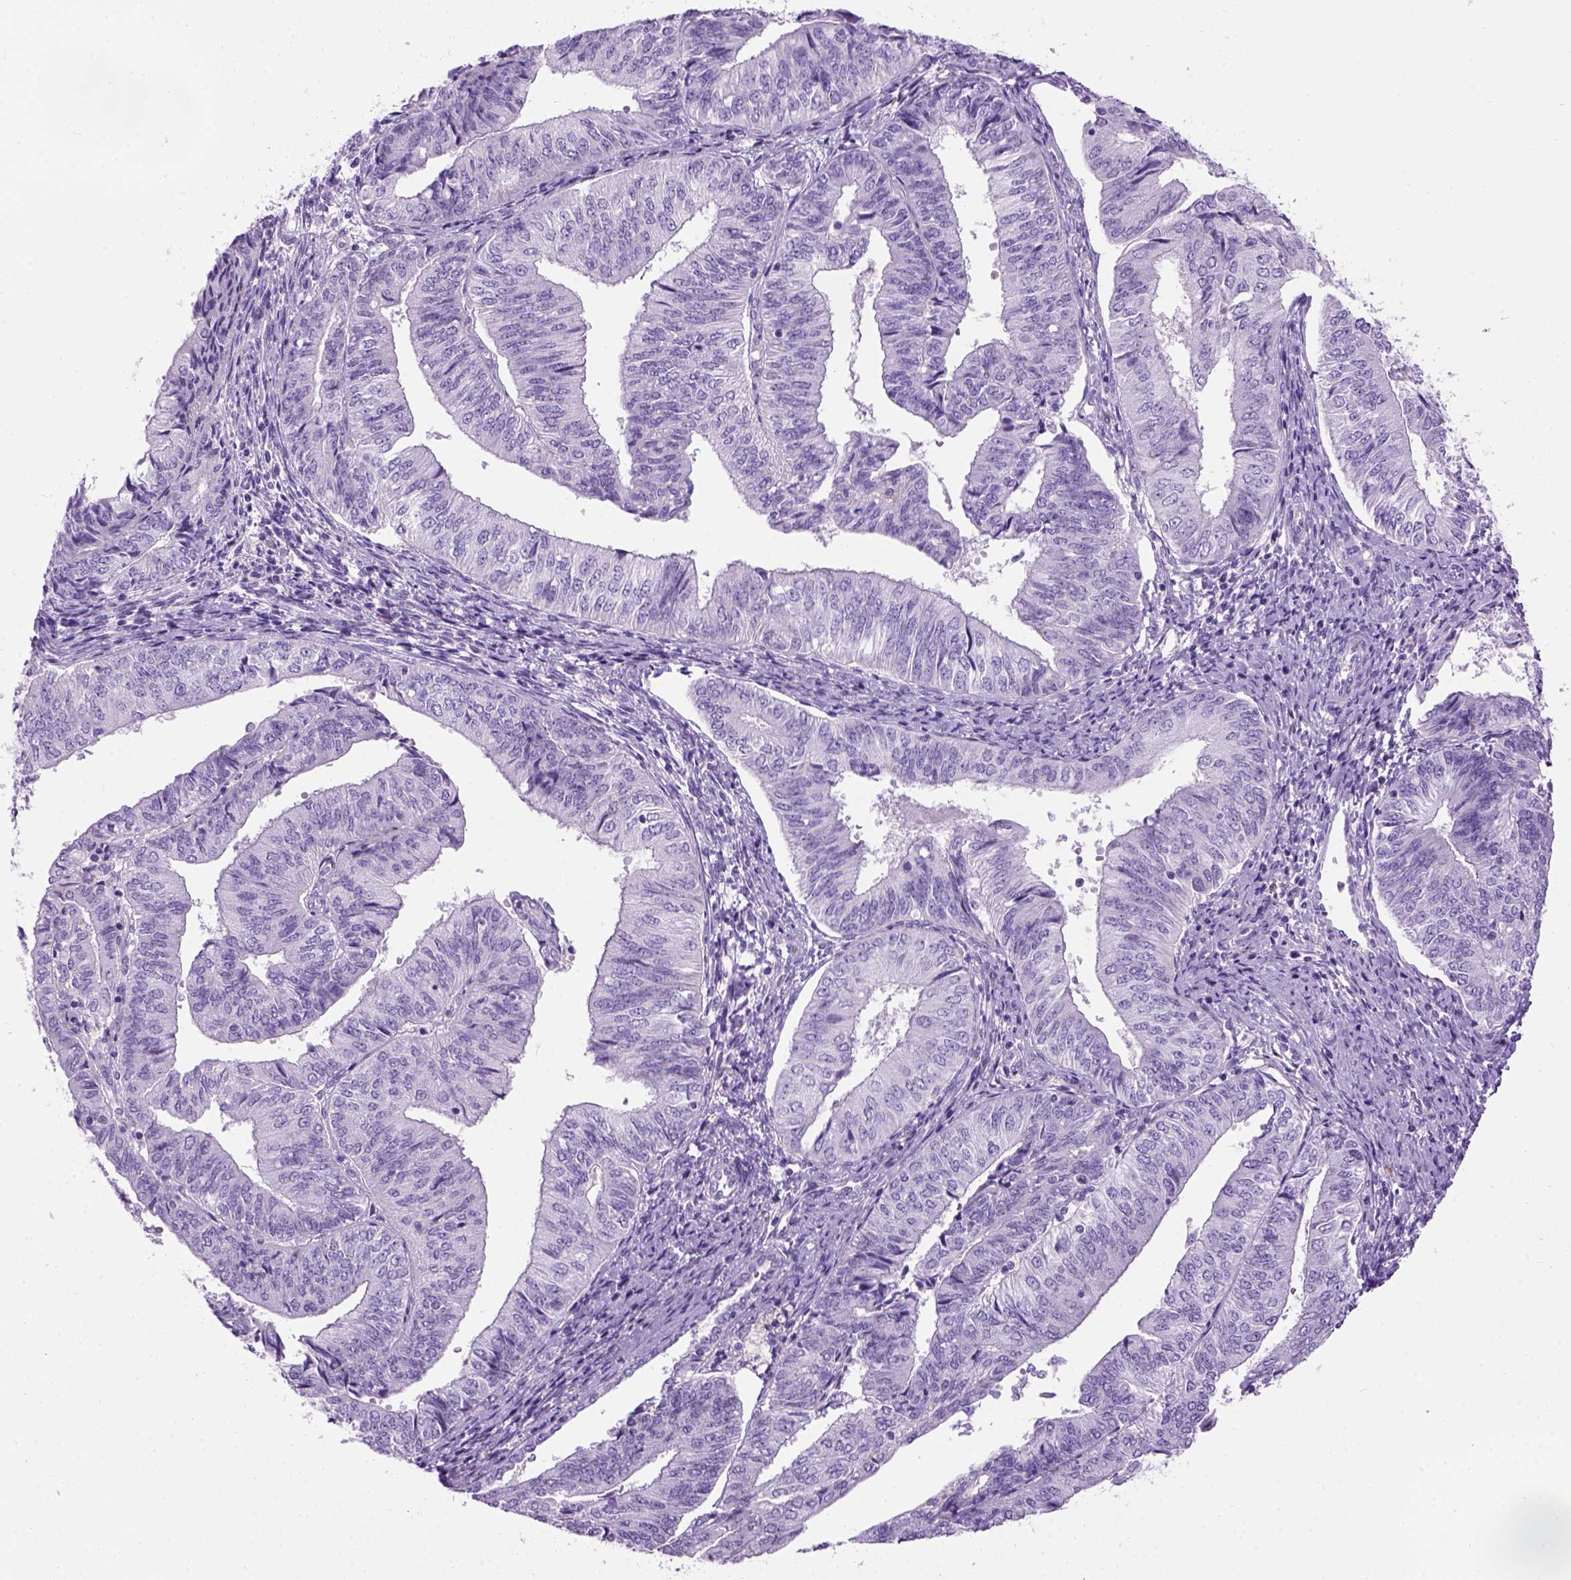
{"staining": {"intensity": "negative", "quantity": "none", "location": "none"}, "tissue": "endometrial cancer", "cell_type": "Tumor cells", "image_type": "cancer", "snomed": [{"axis": "morphology", "description": "Adenocarcinoma, NOS"}, {"axis": "topography", "description": "Endometrium"}], "caption": "Micrograph shows no protein expression in tumor cells of endometrial cancer (adenocarcinoma) tissue.", "gene": "GABRB2", "patient": {"sex": "female", "age": 58}}